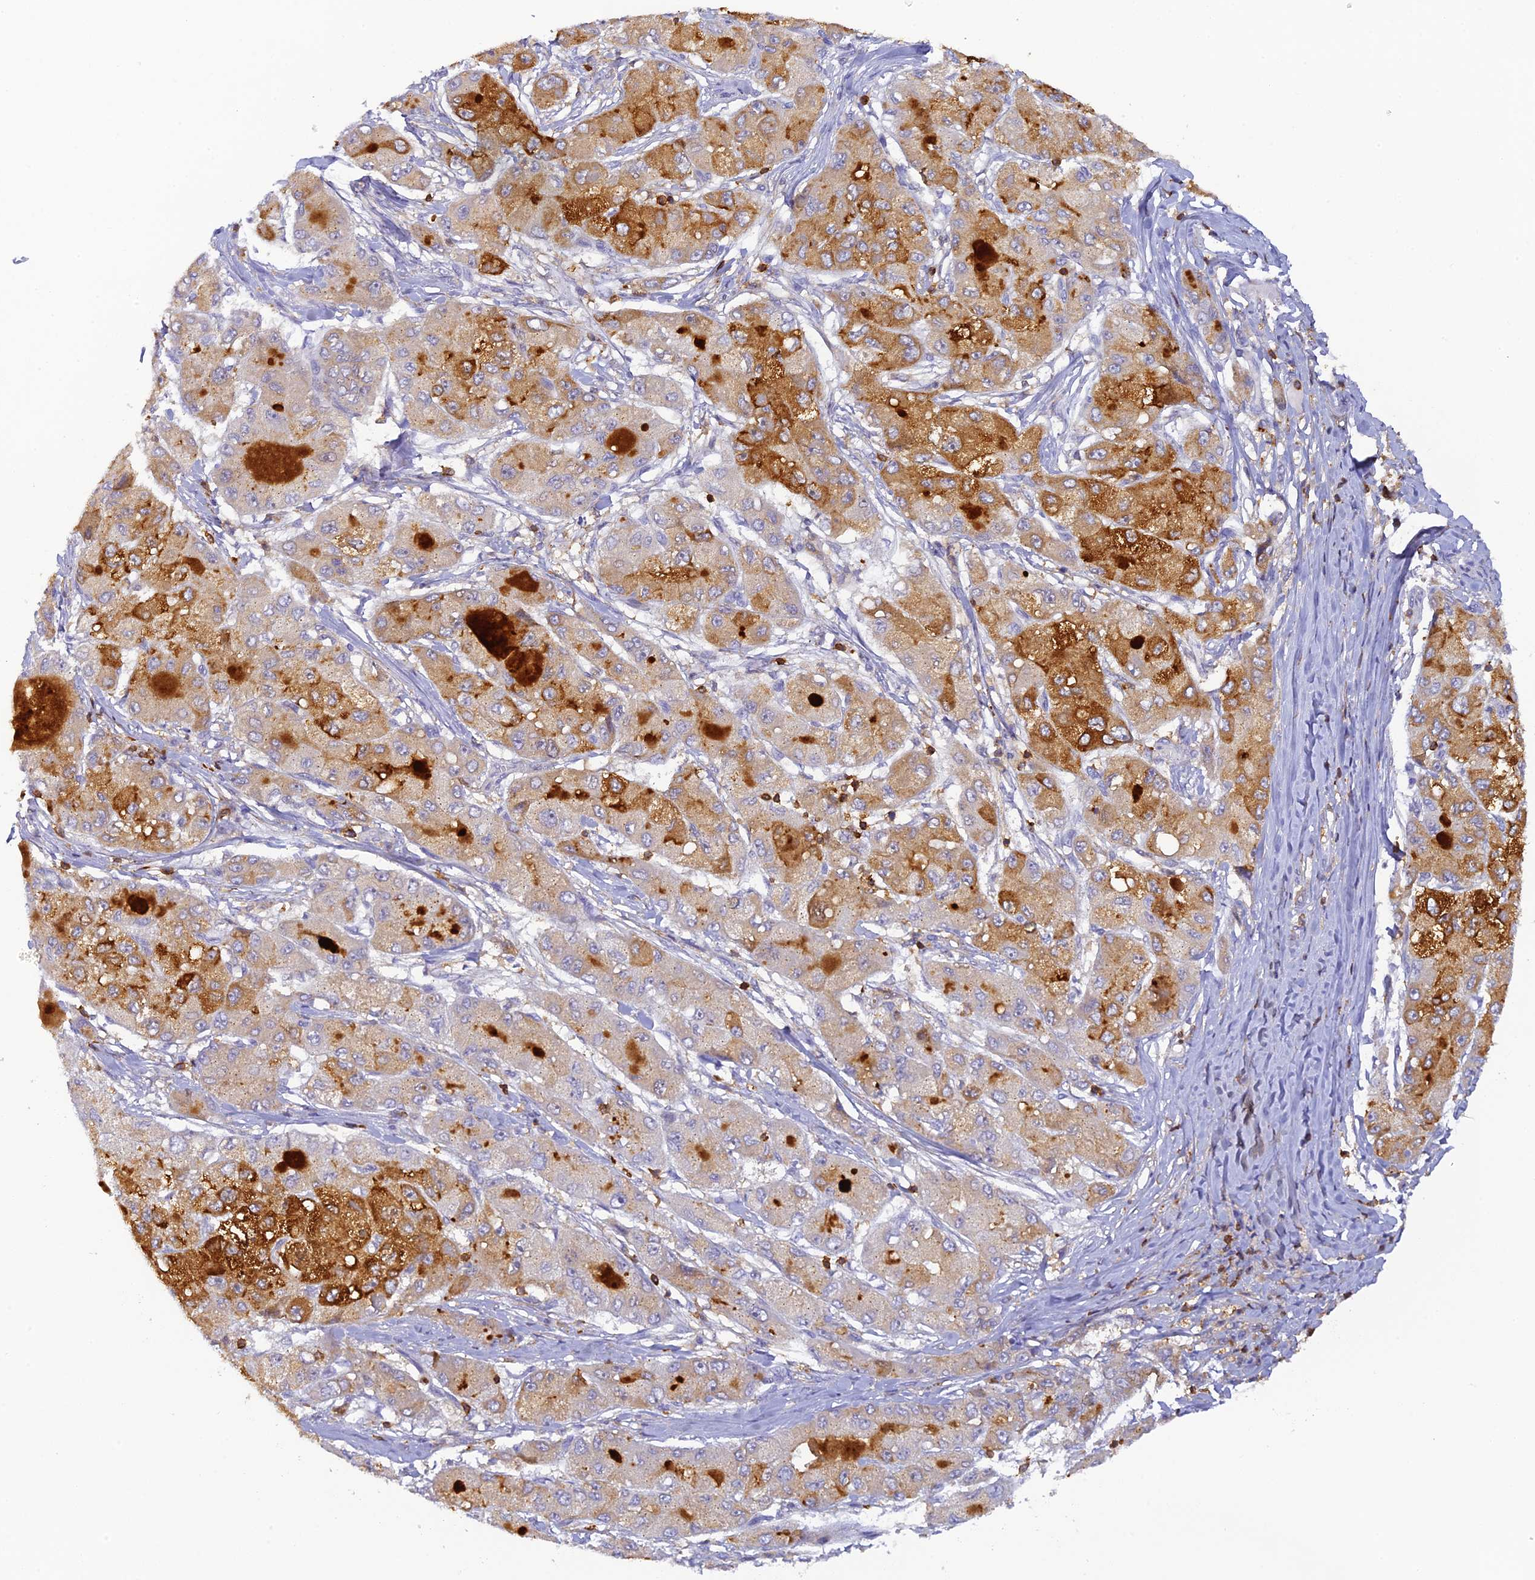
{"staining": {"intensity": "strong", "quantity": "25%-75%", "location": "cytoplasmic/membranous"}, "tissue": "liver cancer", "cell_type": "Tumor cells", "image_type": "cancer", "snomed": [{"axis": "morphology", "description": "Carcinoma, Hepatocellular, NOS"}, {"axis": "topography", "description": "Liver"}], "caption": "Liver cancer stained with a brown dye reveals strong cytoplasmic/membranous positive staining in about 25%-75% of tumor cells.", "gene": "FYB1", "patient": {"sex": "male", "age": 80}}